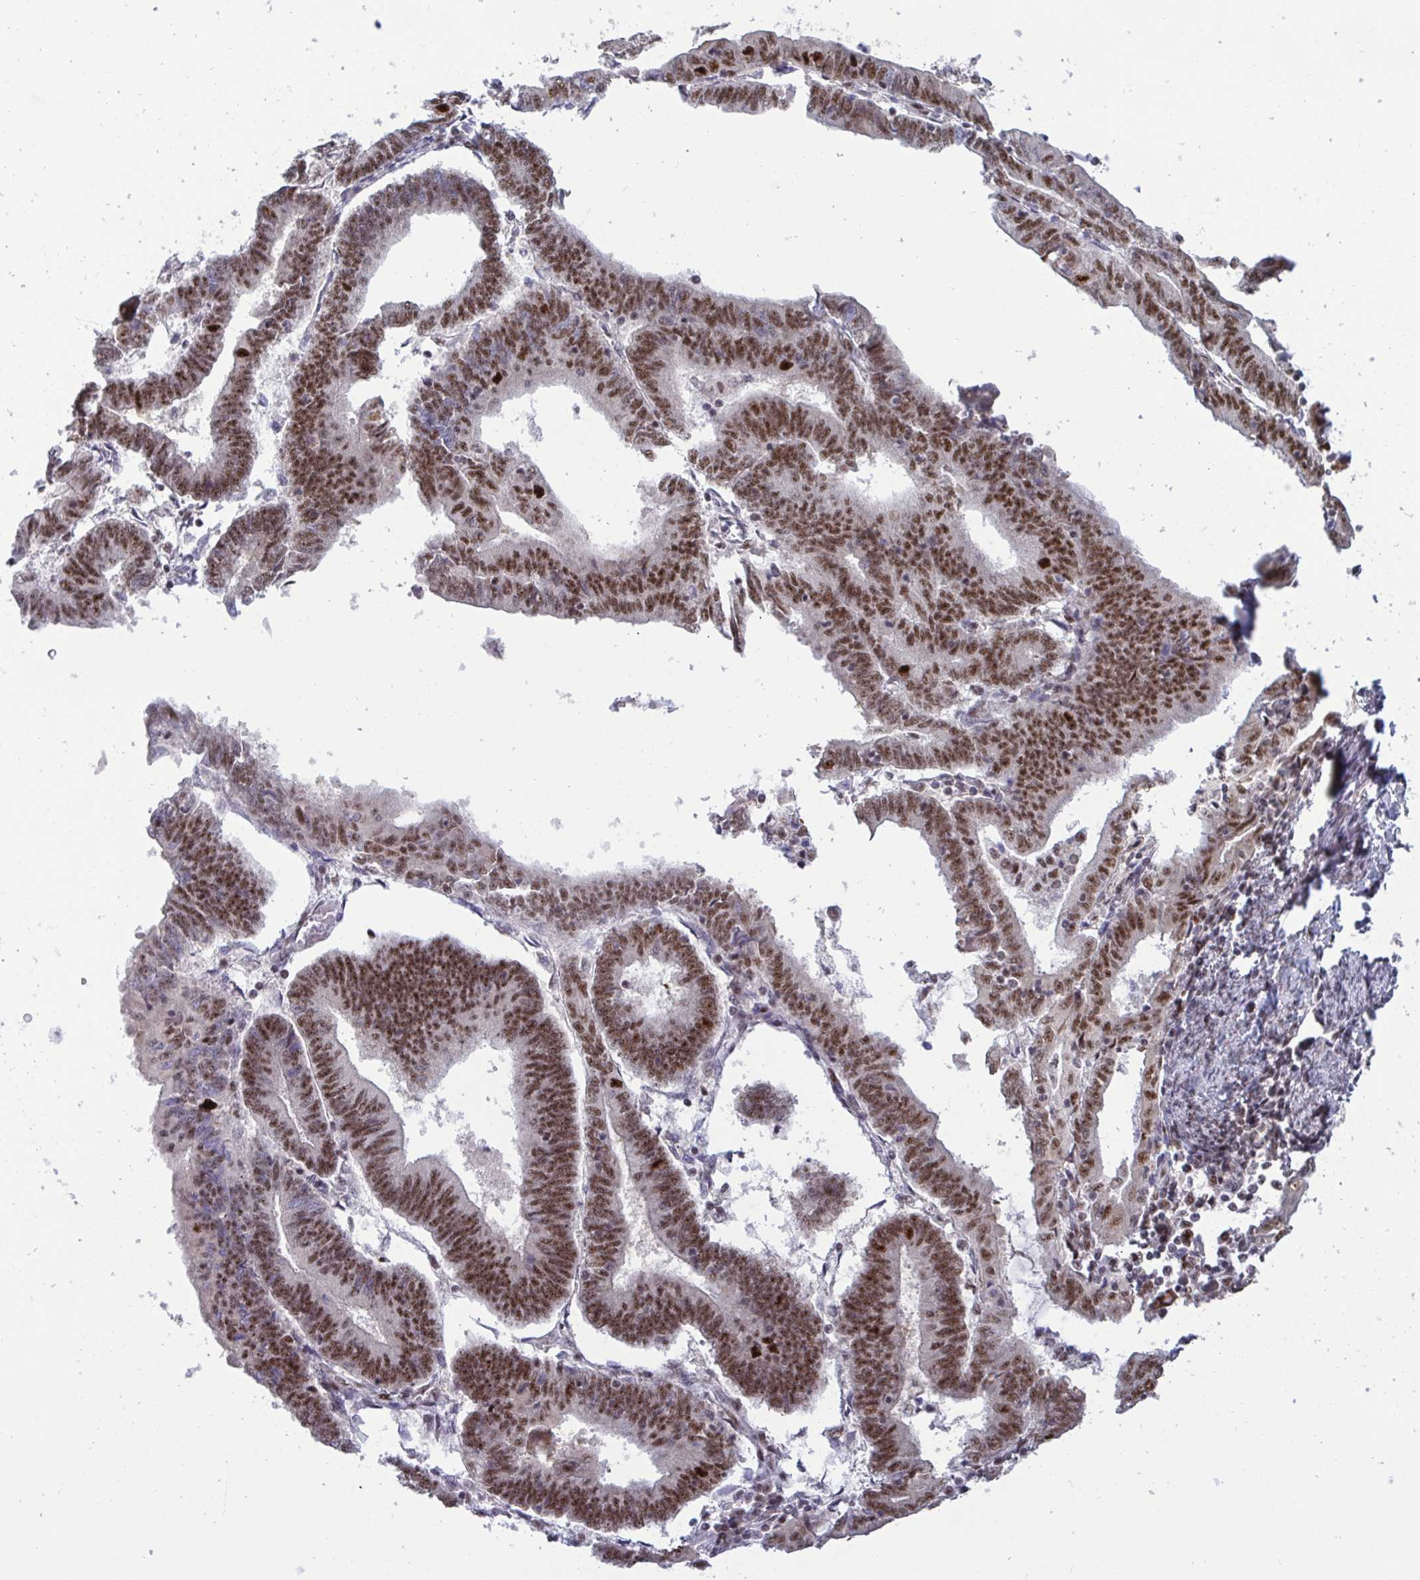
{"staining": {"intensity": "moderate", "quantity": ">75%", "location": "nuclear"}, "tissue": "endometrial cancer", "cell_type": "Tumor cells", "image_type": "cancer", "snomed": [{"axis": "morphology", "description": "Adenocarcinoma, NOS"}, {"axis": "topography", "description": "Endometrium"}], "caption": "Endometrial cancer (adenocarcinoma) stained with a brown dye exhibits moderate nuclear positive positivity in about >75% of tumor cells.", "gene": "WBP11", "patient": {"sex": "female", "age": 70}}